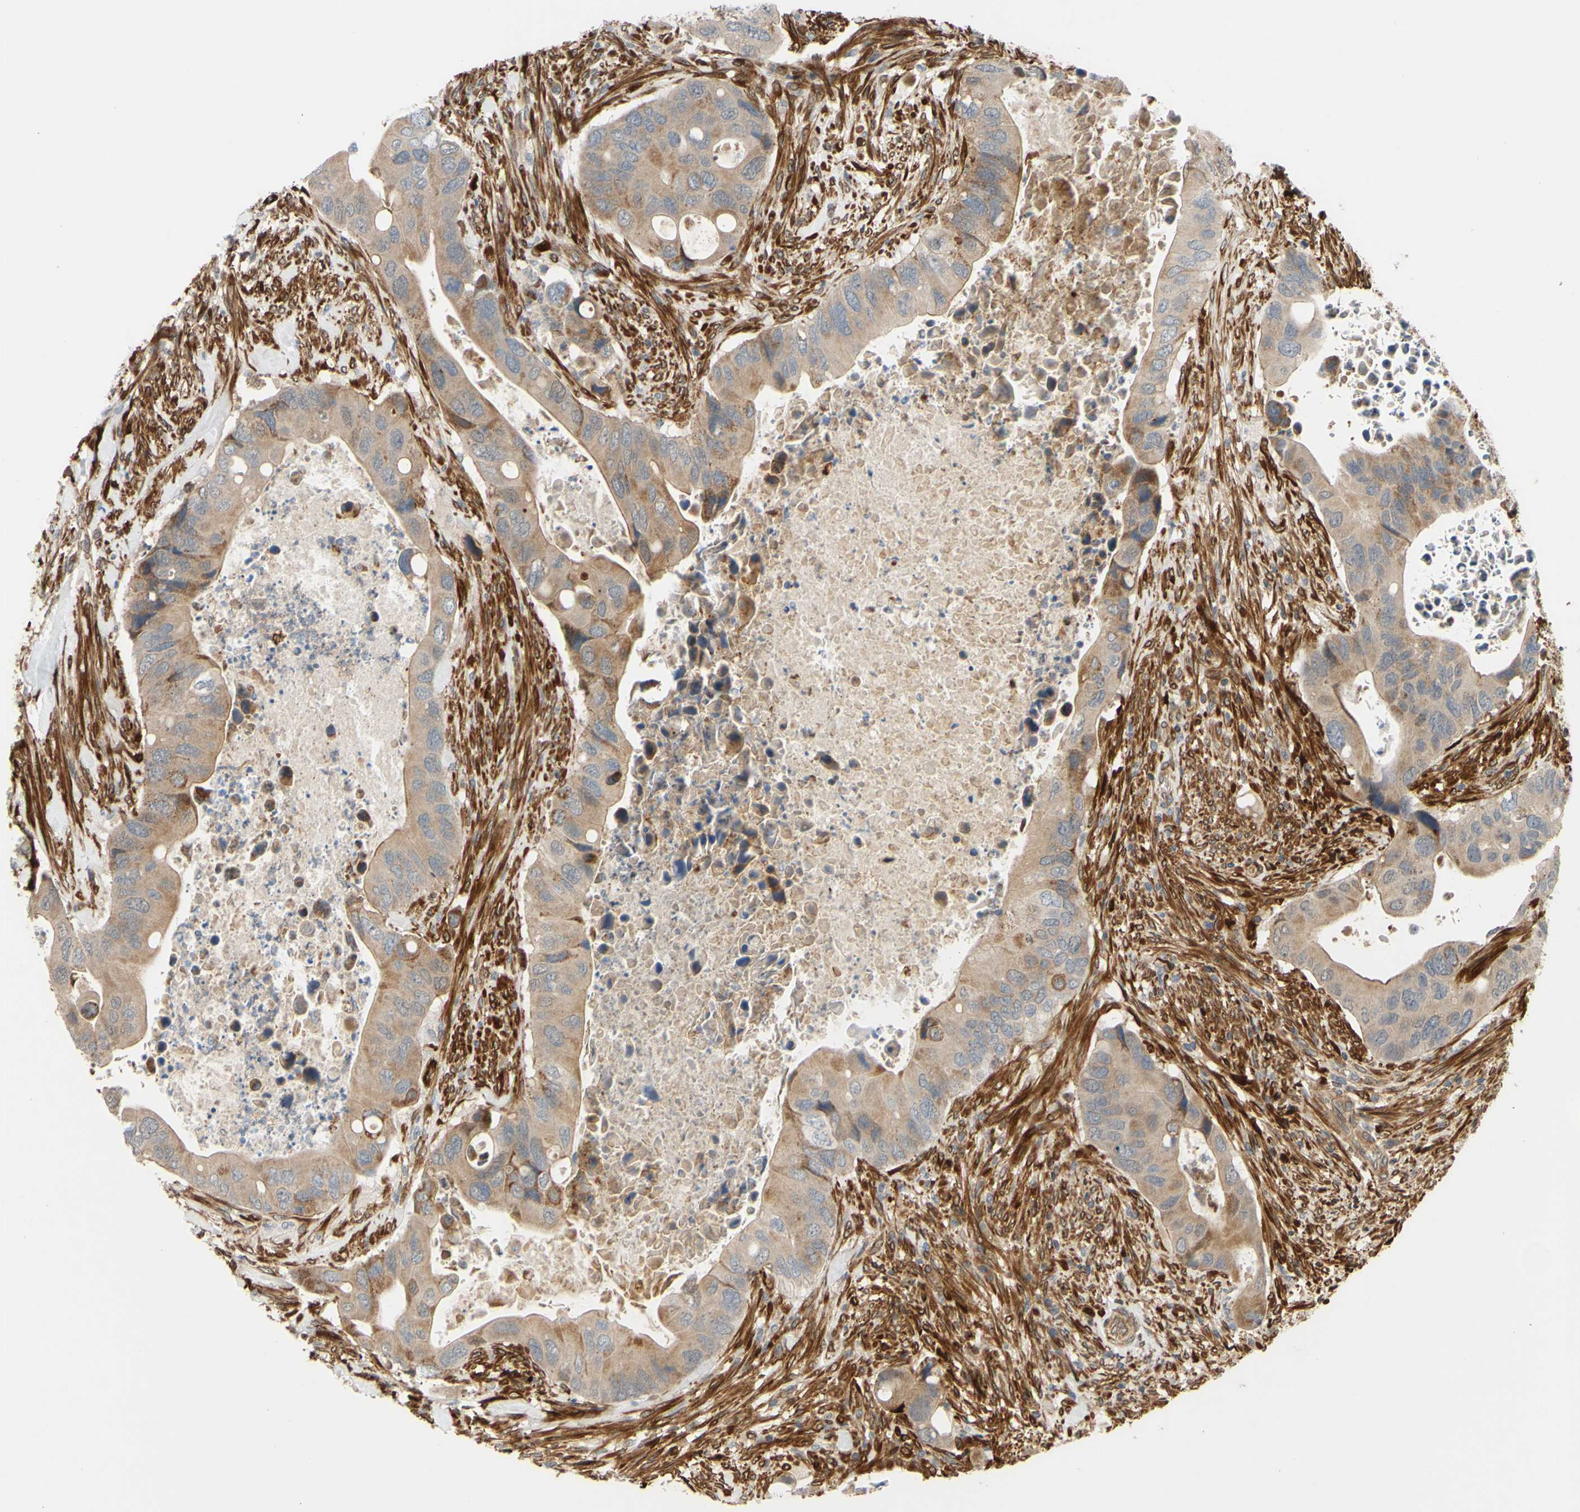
{"staining": {"intensity": "weak", "quantity": ">75%", "location": "cytoplasmic/membranous"}, "tissue": "colorectal cancer", "cell_type": "Tumor cells", "image_type": "cancer", "snomed": [{"axis": "morphology", "description": "Adenocarcinoma, NOS"}, {"axis": "topography", "description": "Rectum"}], "caption": "The photomicrograph shows staining of colorectal cancer, revealing weak cytoplasmic/membranous protein staining (brown color) within tumor cells.", "gene": "PRAF2", "patient": {"sex": "female", "age": 57}}